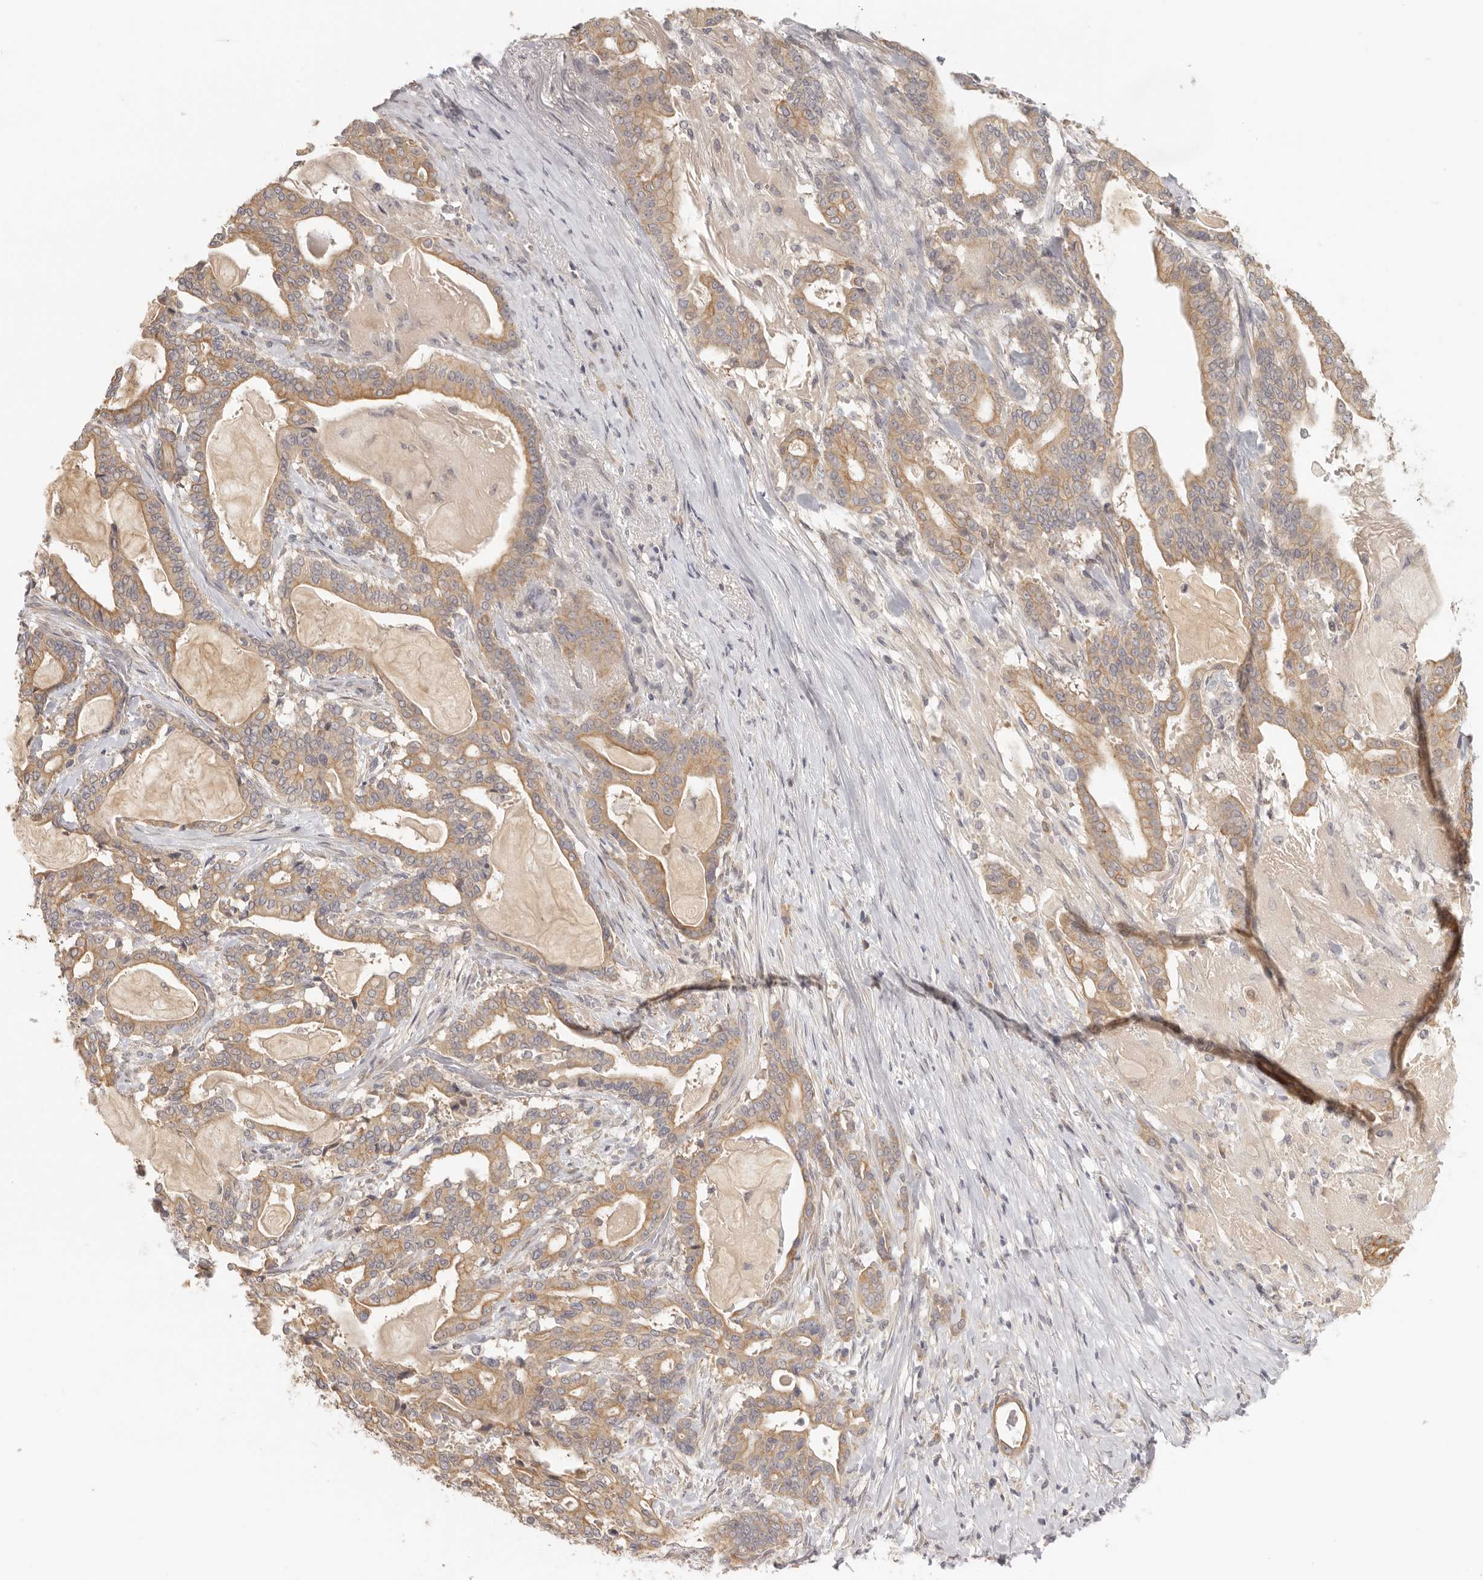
{"staining": {"intensity": "moderate", "quantity": ">75%", "location": "cytoplasmic/membranous"}, "tissue": "pancreatic cancer", "cell_type": "Tumor cells", "image_type": "cancer", "snomed": [{"axis": "morphology", "description": "Adenocarcinoma, NOS"}, {"axis": "topography", "description": "Pancreas"}], "caption": "Tumor cells reveal medium levels of moderate cytoplasmic/membranous positivity in approximately >75% of cells in pancreatic cancer.", "gene": "AHDC1", "patient": {"sex": "male", "age": 63}}